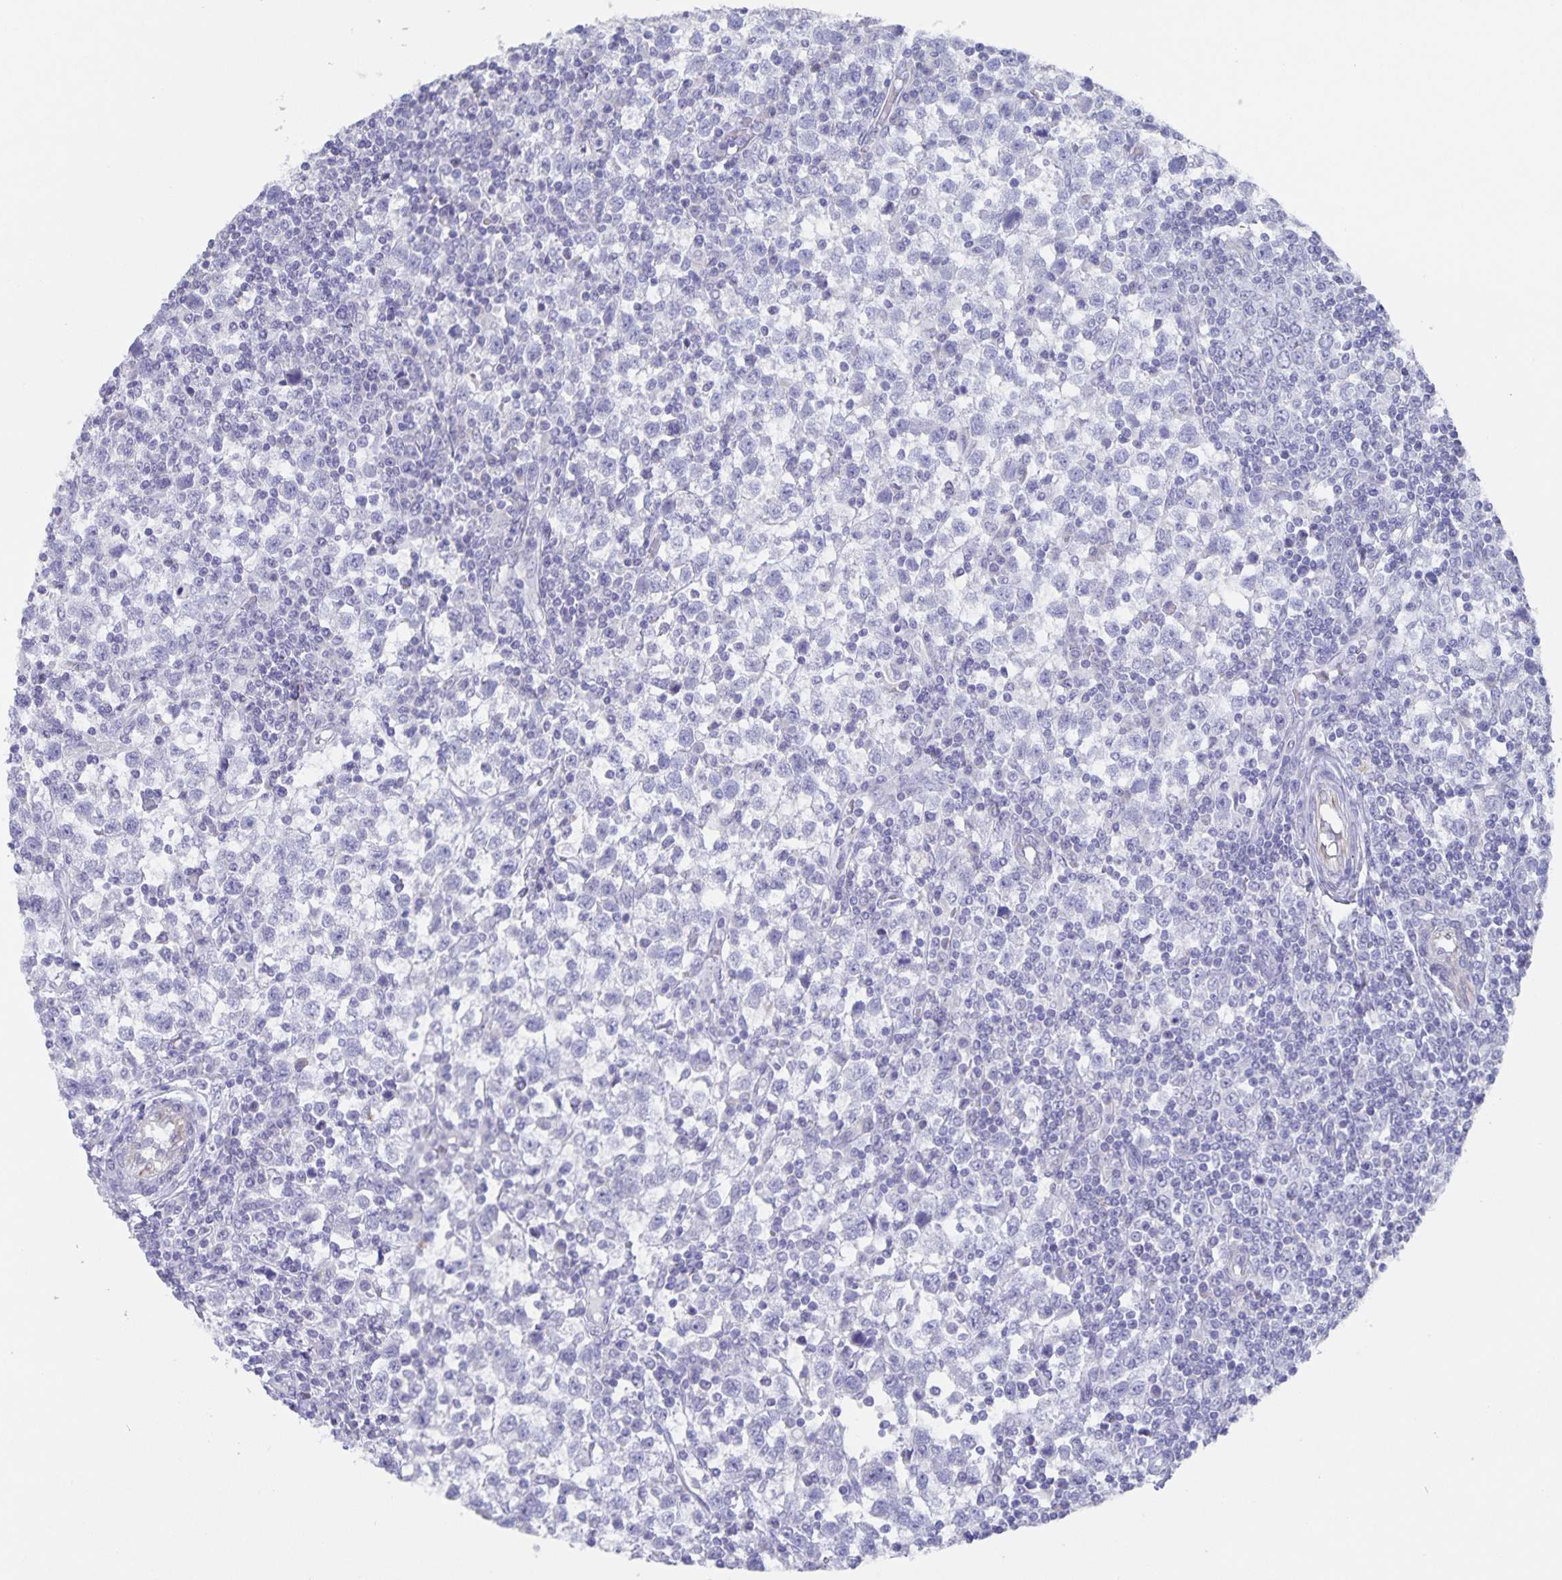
{"staining": {"intensity": "negative", "quantity": "none", "location": "none"}, "tissue": "testis cancer", "cell_type": "Tumor cells", "image_type": "cancer", "snomed": [{"axis": "morphology", "description": "Seminoma, NOS"}, {"axis": "topography", "description": "Testis"}], "caption": "IHC histopathology image of human testis cancer (seminoma) stained for a protein (brown), which exhibits no positivity in tumor cells.", "gene": "AQP4", "patient": {"sex": "male", "age": 34}}